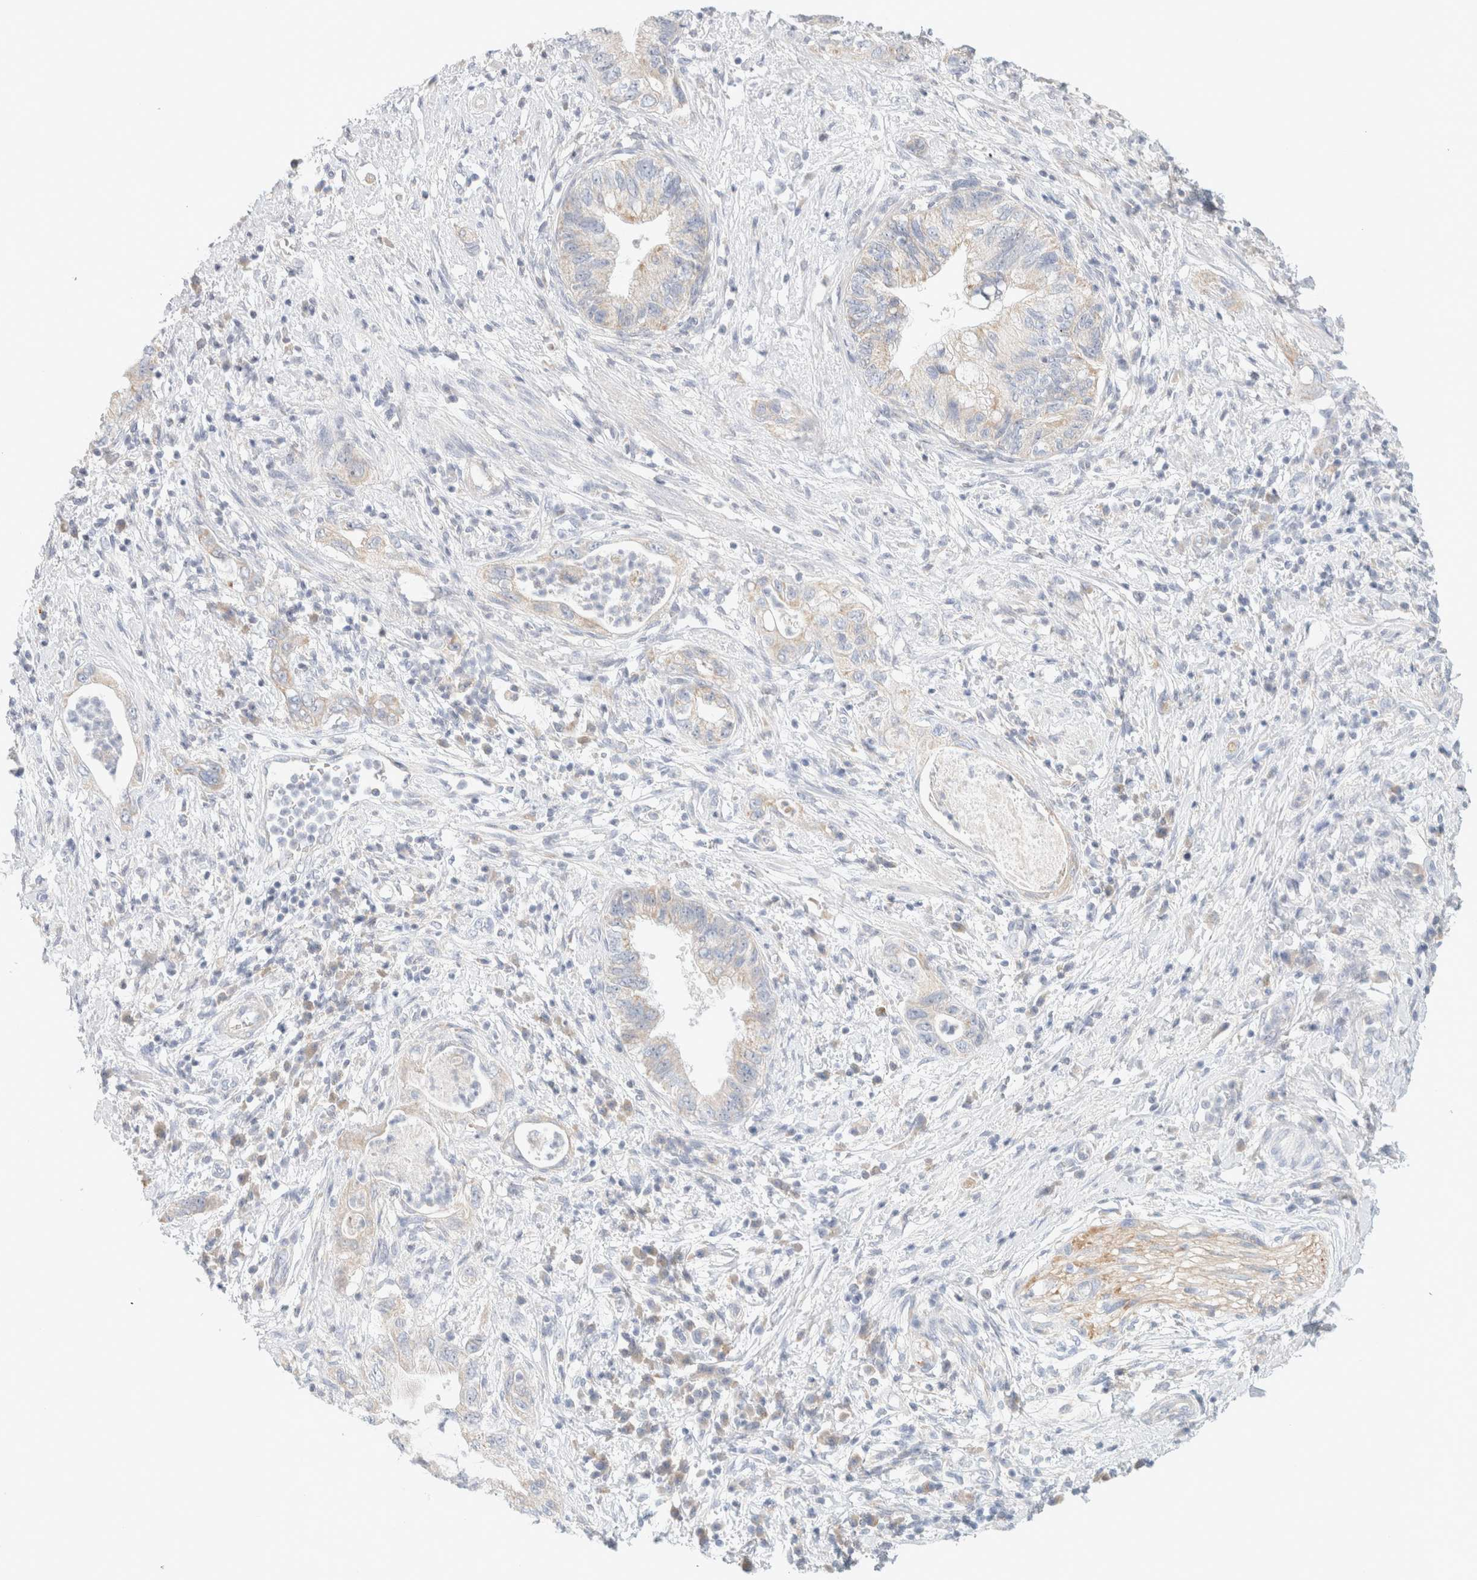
{"staining": {"intensity": "weak", "quantity": "25%-75%", "location": "cytoplasmic/membranous"}, "tissue": "pancreatic cancer", "cell_type": "Tumor cells", "image_type": "cancer", "snomed": [{"axis": "morphology", "description": "Adenocarcinoma, NOS"}, {"axis": "topography", "description": "Pancreas"}], "caption": "This micrograph demonstrates adenocarcinoma (pancreatic) stained with immunohistochemistry (IHC) to label a protein in brown. The cytoplasmic/membranous of tumor cells show weak positivity for the protein. Nuclei are counter-stained blue.", "gene": "HEXD", "patient": {"sex": "female", "age": 73}}